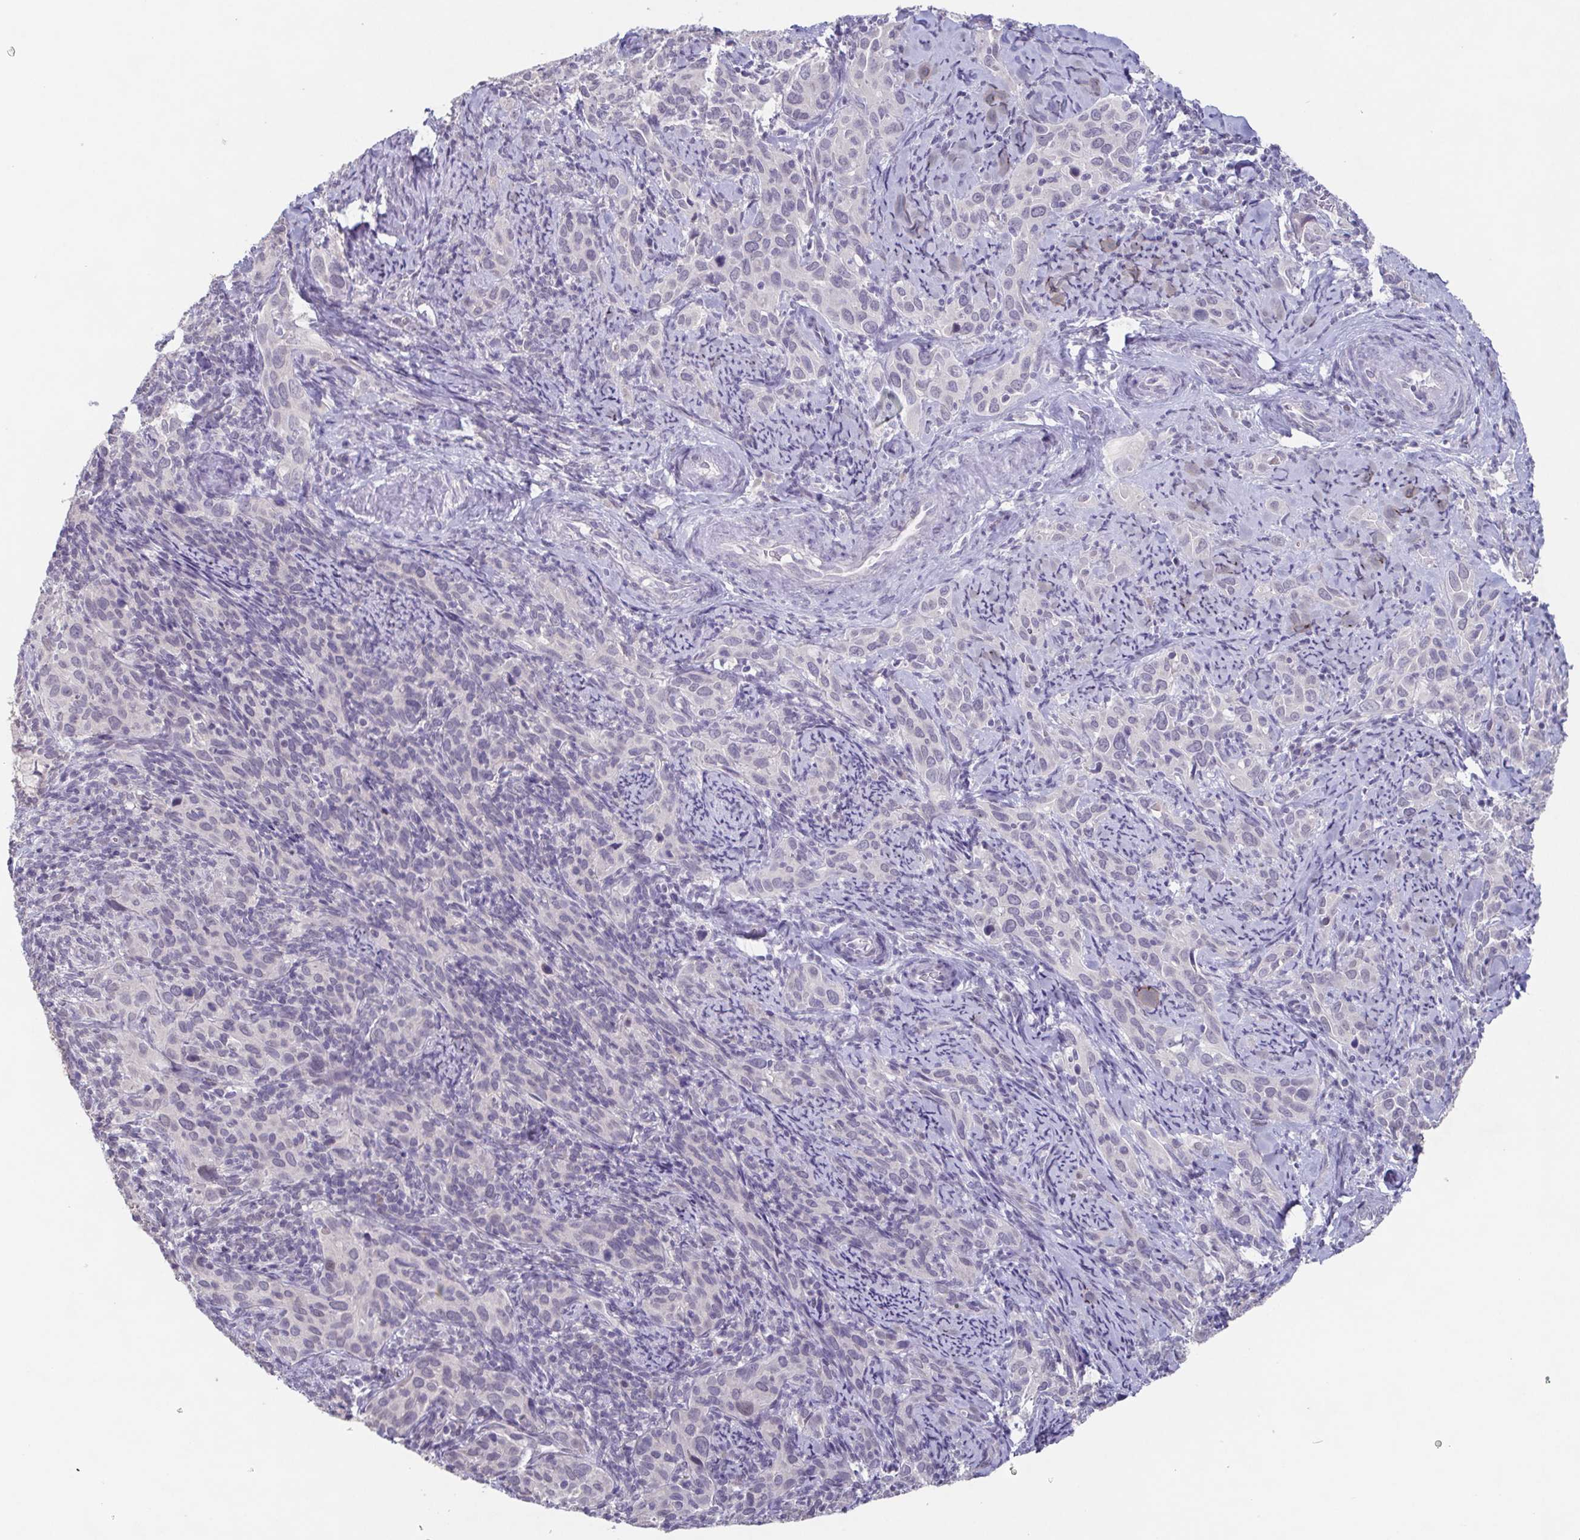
{"staining": {"intensity": "negative", "quantity": "none", "location": "none"}, "tissue": "cervical cancer", "cell_type": "Tumor cells", "image_type": "cancer", "snomed": [{"axis": "morphology", "description": "Squamous cell carcinoma, NOS"}, {"axis": "topography", "description": "Cervix"}], "caption": "IHC image of neoplastic tissue: cervical cancer stained with DAB (3,3'-diaminobenzidine) reveals no significant protein positivity in tumor cells. (DAB immunohistochemistry (IHC) visualized using brightfield microscopy, high magnification).", "gene": "GHRL", "patient": {"sex": "female", "age": 51}}